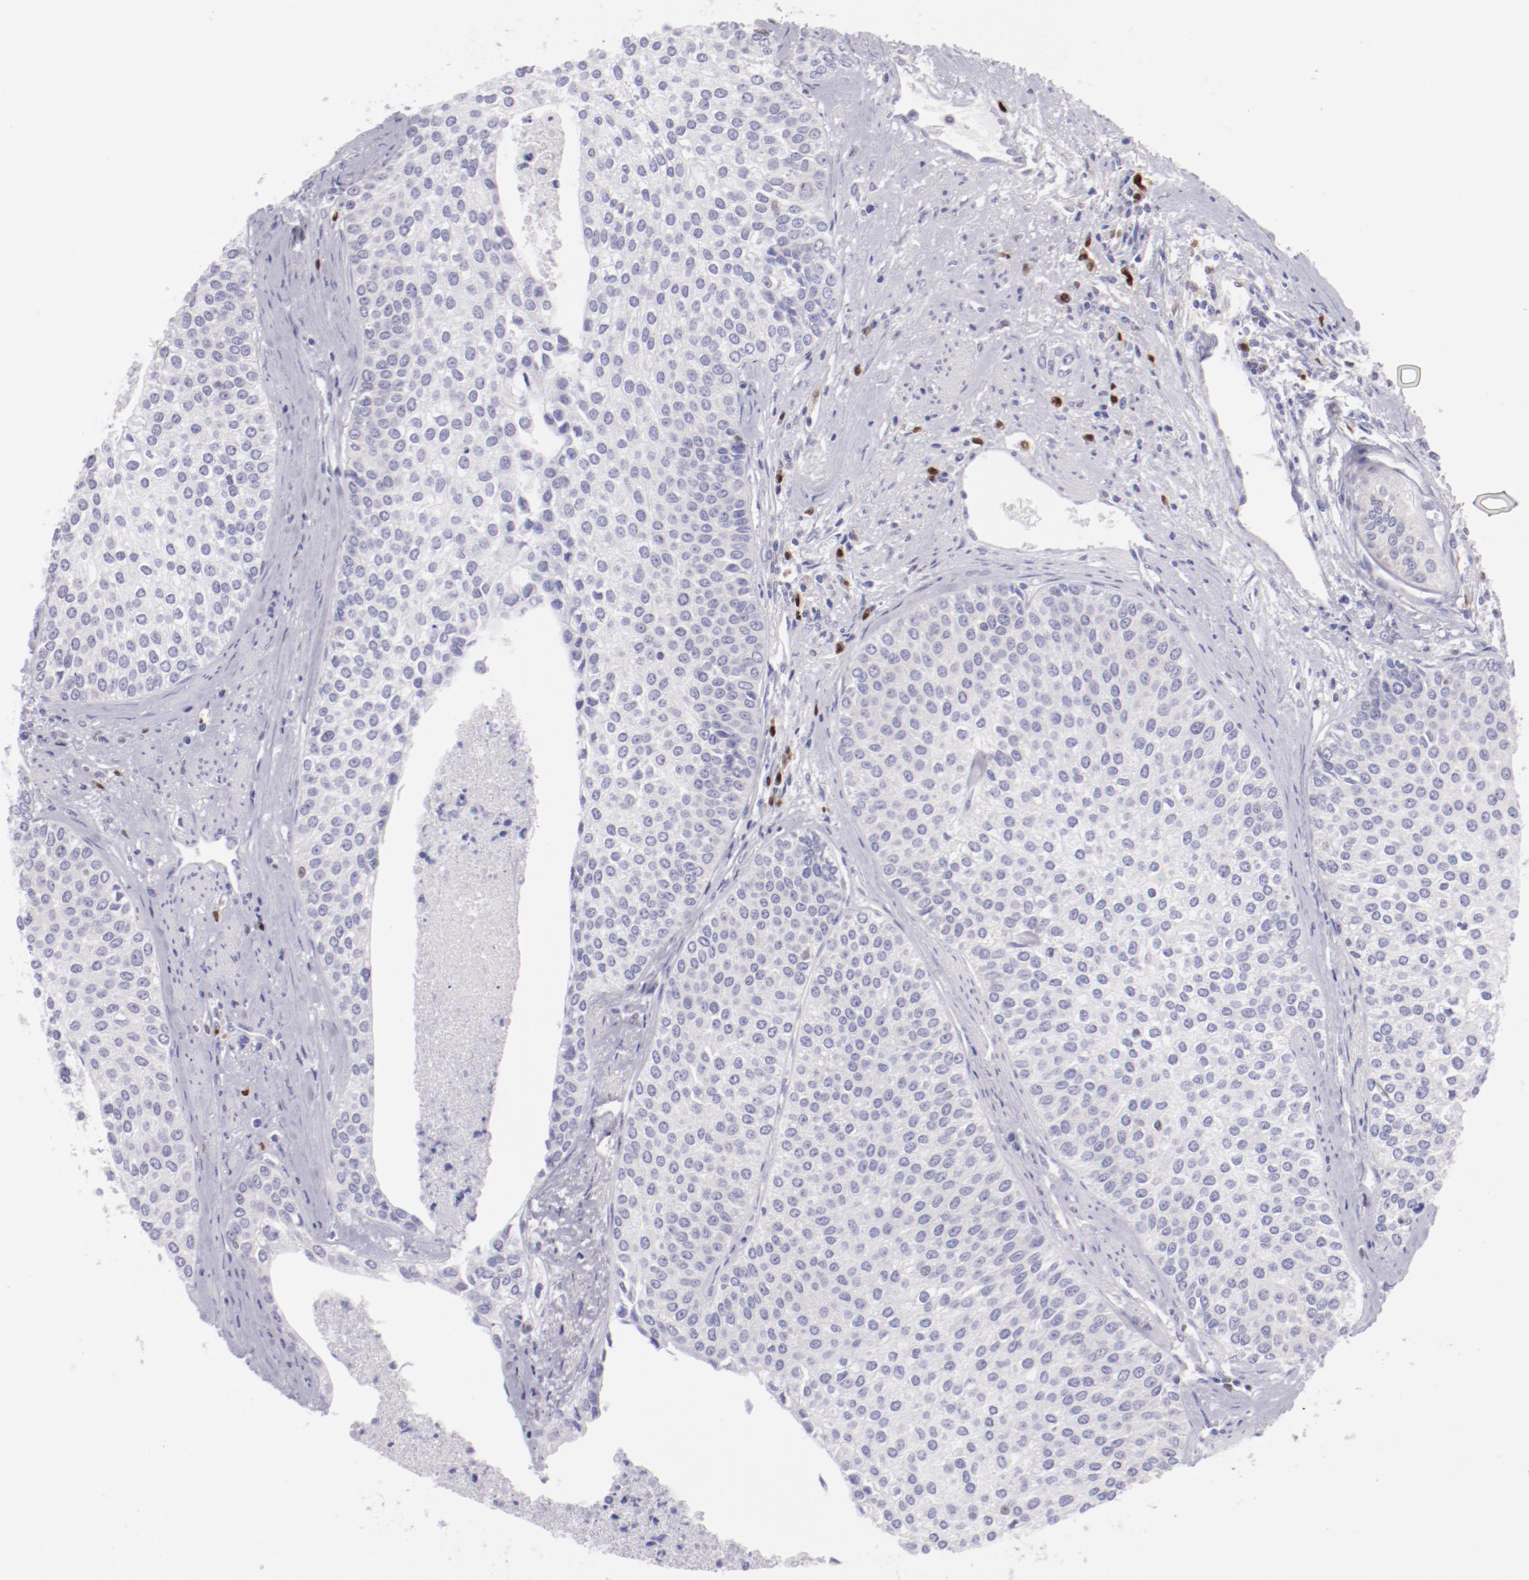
{"staining": {"intensity": "negative", "quantity": "none", "location": "none"}, "tissue": "urothelial cancer", "cell_type": "Tumor cells", "image_type": "cancer", "snomed": [{"axis": "morphology", "description": "Urothelial carcinoma, Low grade"}, {"axis": "topography", "description": "Urinary bladder"}], "caption": "The image demonstrates no significant positivity in tumor cells of low-grade urothelial carcinoma.", "gene": "IRF8", "patient": {"sex": "female", "age": 73}}